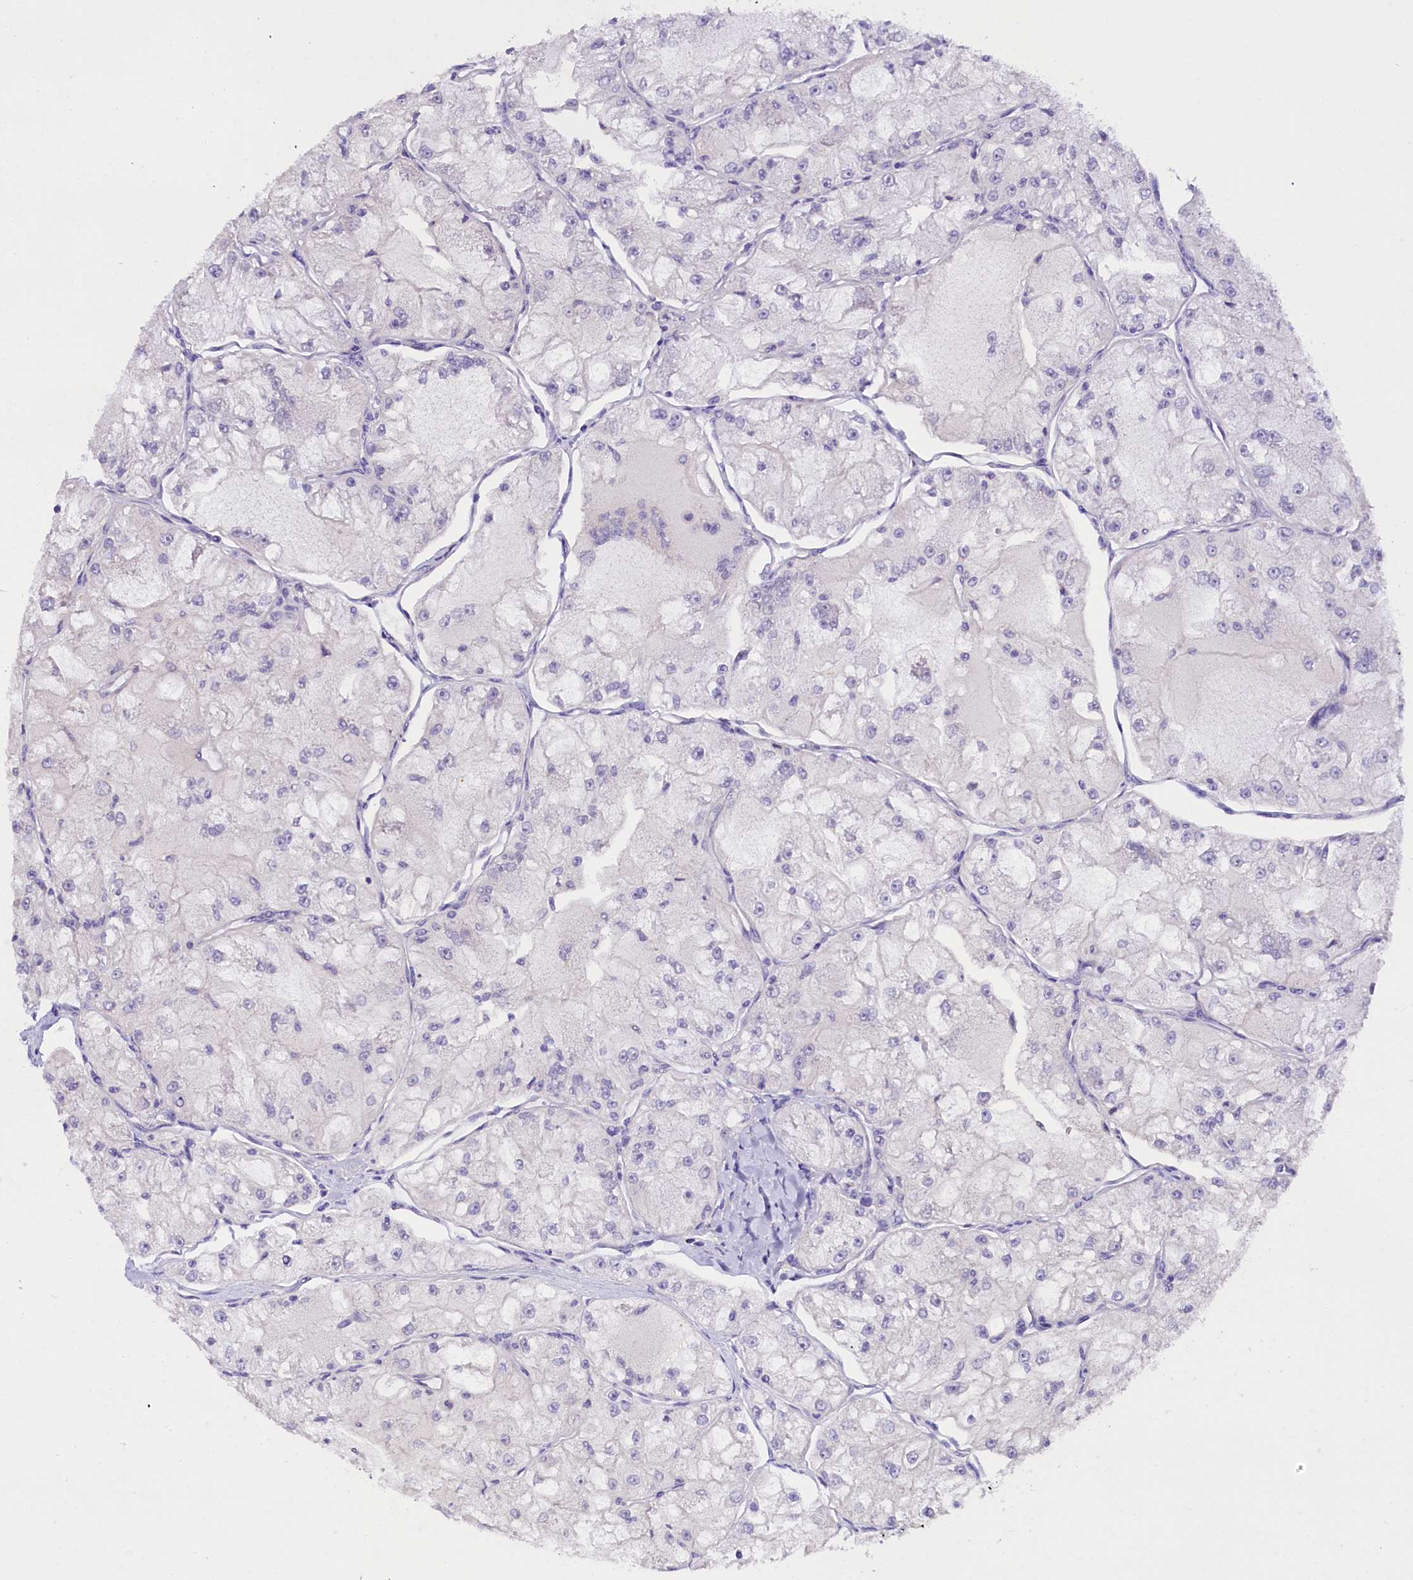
{"staining": {"intensity": "negative", "quantity": "none", "location": "none"}, "tissue": "renal cancer", "cell_type": "Tumor cells", "image_type": "cancer", "snomed": [{"axis": "morphology", "description": "Adenocarcinoma, NOS"}, {"axis": "topography", "description": "Kidney"}], "caption": "This is an immunohistochemistry (IHC) micrograph of human renal cancer (adenocarcinoma). There is no positivity in tumor cells.", "gene": "OSGEP", "patient": {"sex": "female", "age": 72}}